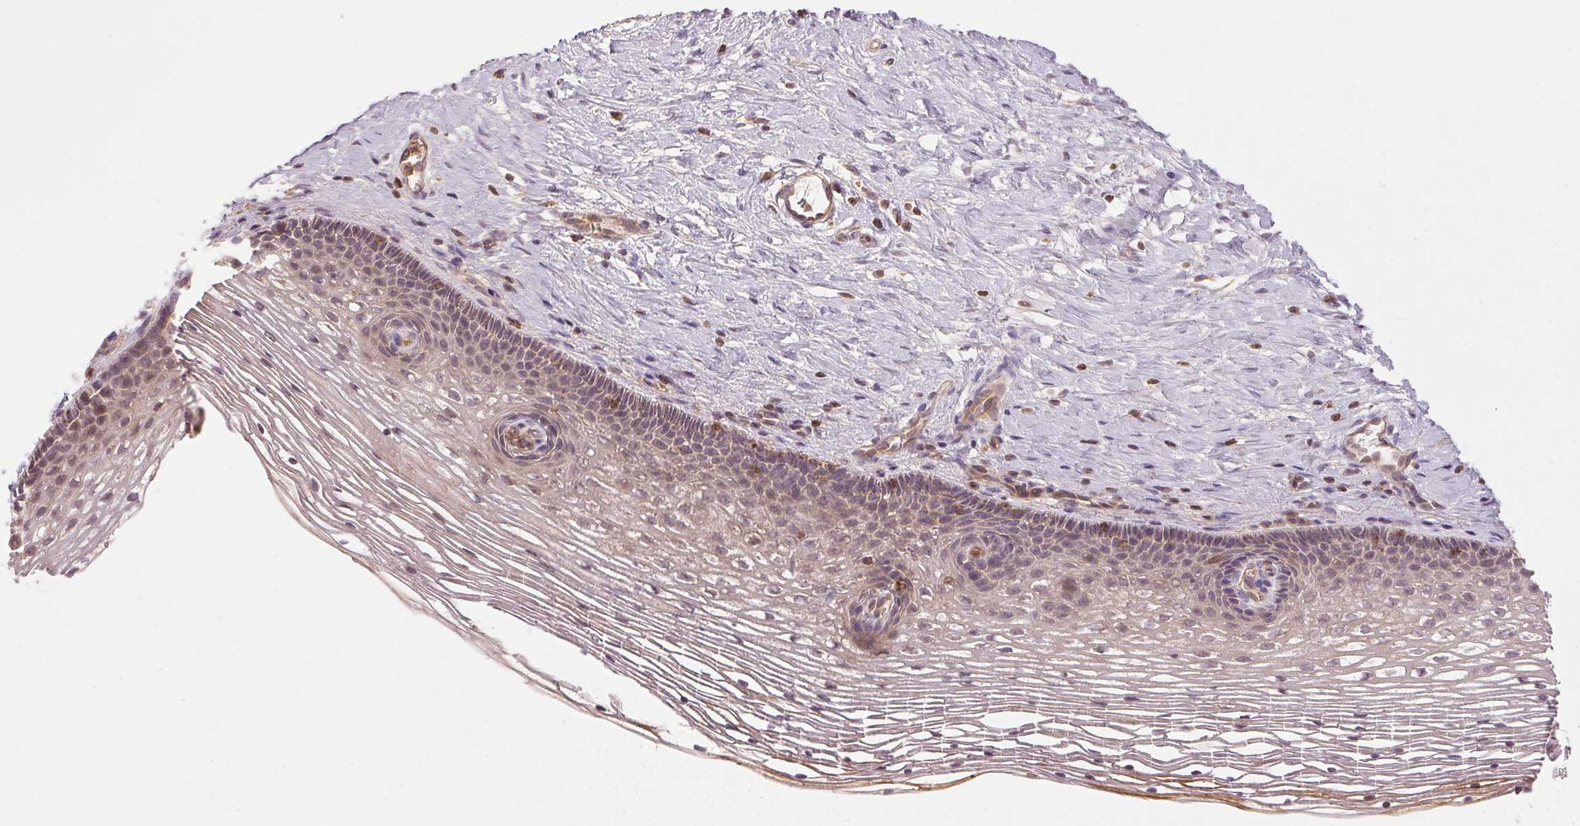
{"staining": {"intensity": "weak", "quantity": ">75%", "location": "cytoplasmic/membranous"}, "tissue": "cervix", "cell_type": "Glandular cells", "image_type": "normal", "snomed": [{"axis": "morphology", "description": "Normal tissue, NOS"}, {"axis": "topography", "description": "Cervix"}], "caption": "This is a histology image of immunohistochemistry (IHC) staining of normal cervix, which shows weak staining in the cytoplasmic/membranous of glandular cells.", "gene": "NADK2", "patient": {"sex": "female", "age": 34}}